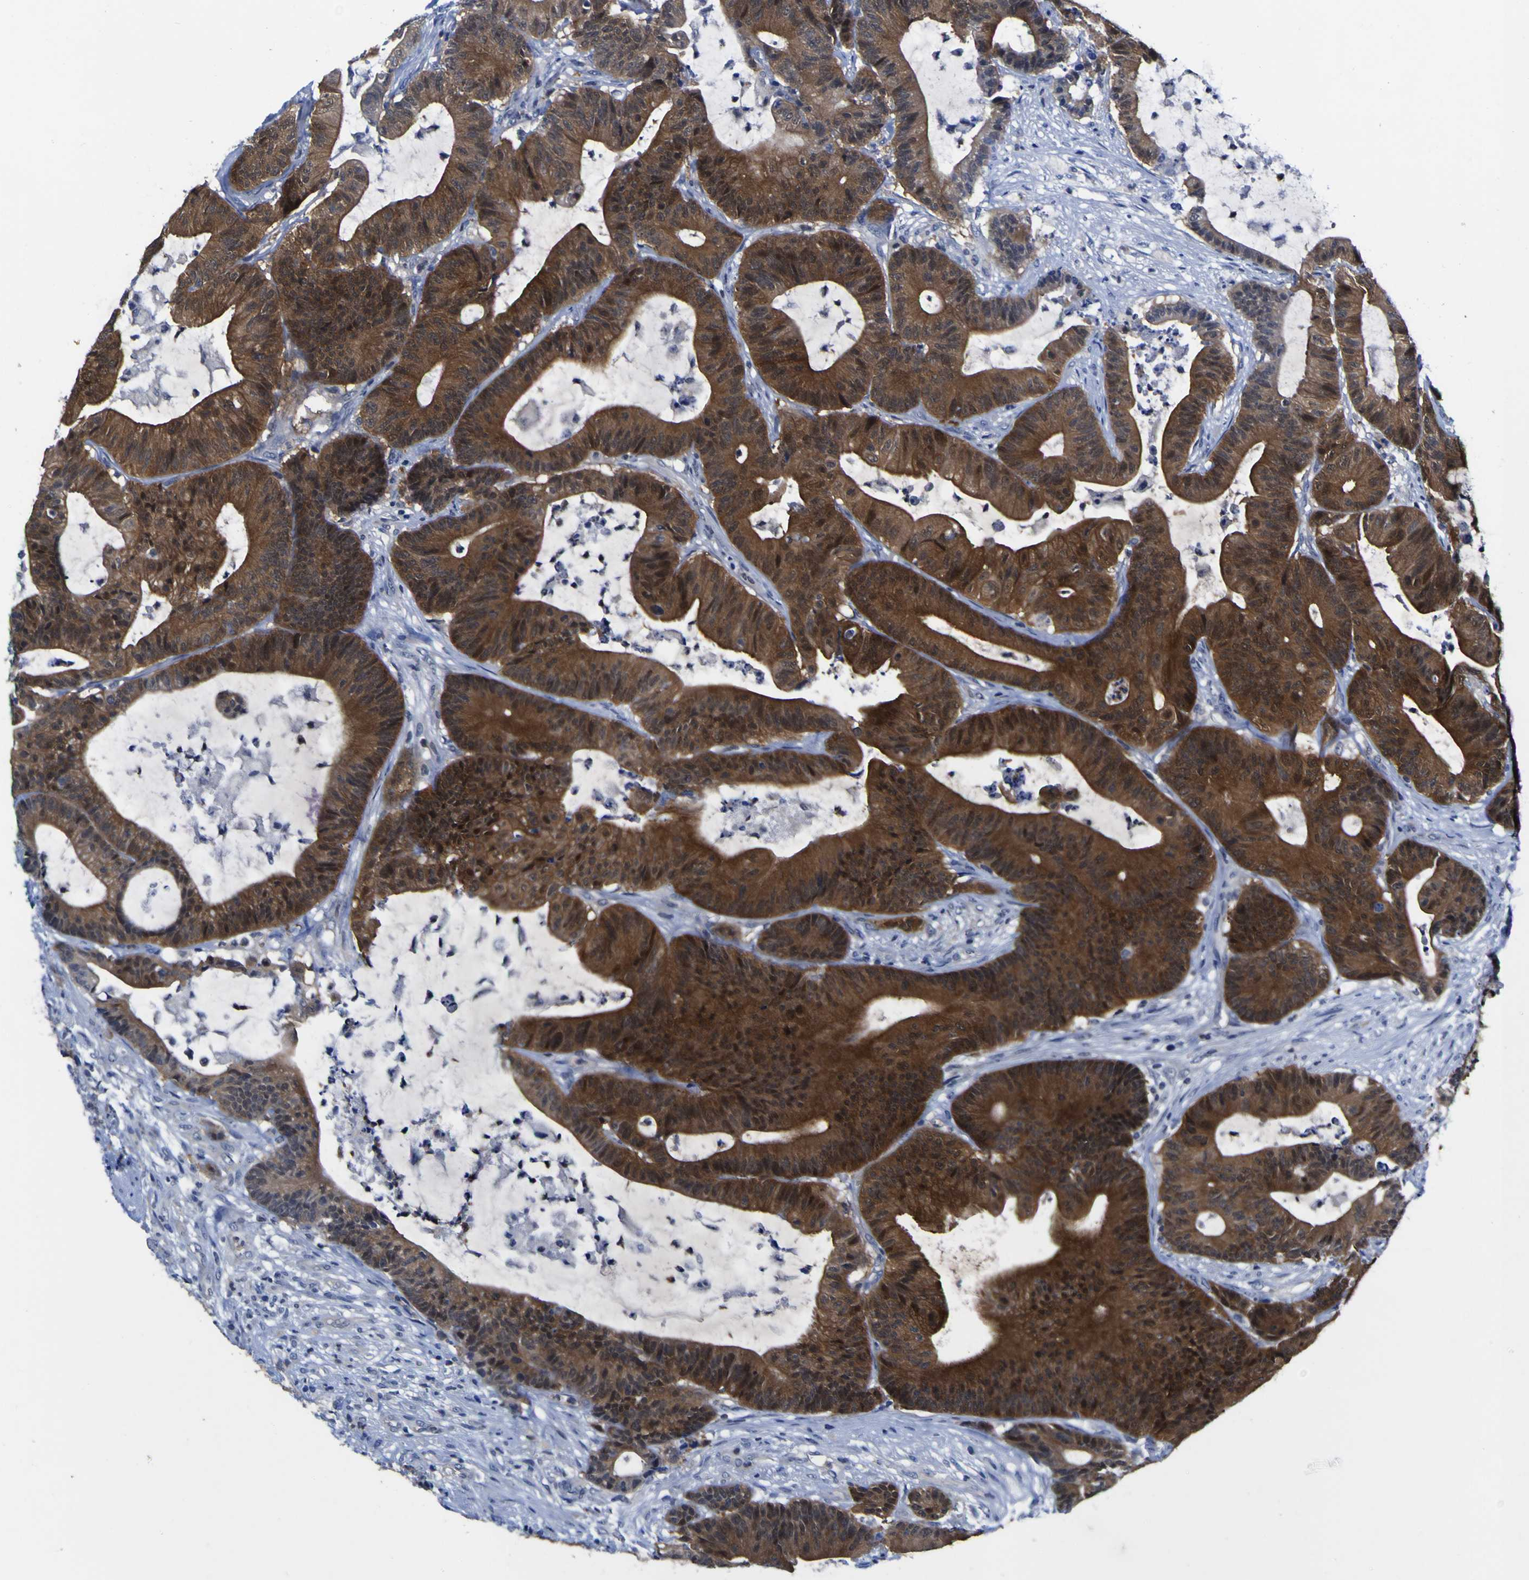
{"staining": {"intensity": "strong", "quantity": ">75%", "location": "cytoplasmic/membranous"}, "tissue": "colorectal cancer", "cell_type": "Tumor cells", "image_type": "cancer", "snomed": [{"axis": "morphology", "description": "Adenocarcinoma, NOS"}, {"axis": "topography", "description": "Colon"}], "caption": "Brown immunohistochemical staining in human colorectal cancer displays strong cytoplasmic/membranous positivity in about >75% of tumor cells. The staining is performed using DAB brown chromogen to label protein expression. The nuclei are counter-stained blue using hematoxylin.", "gene": "CASP6", "patient": {"sex": "female", "age": 84}}